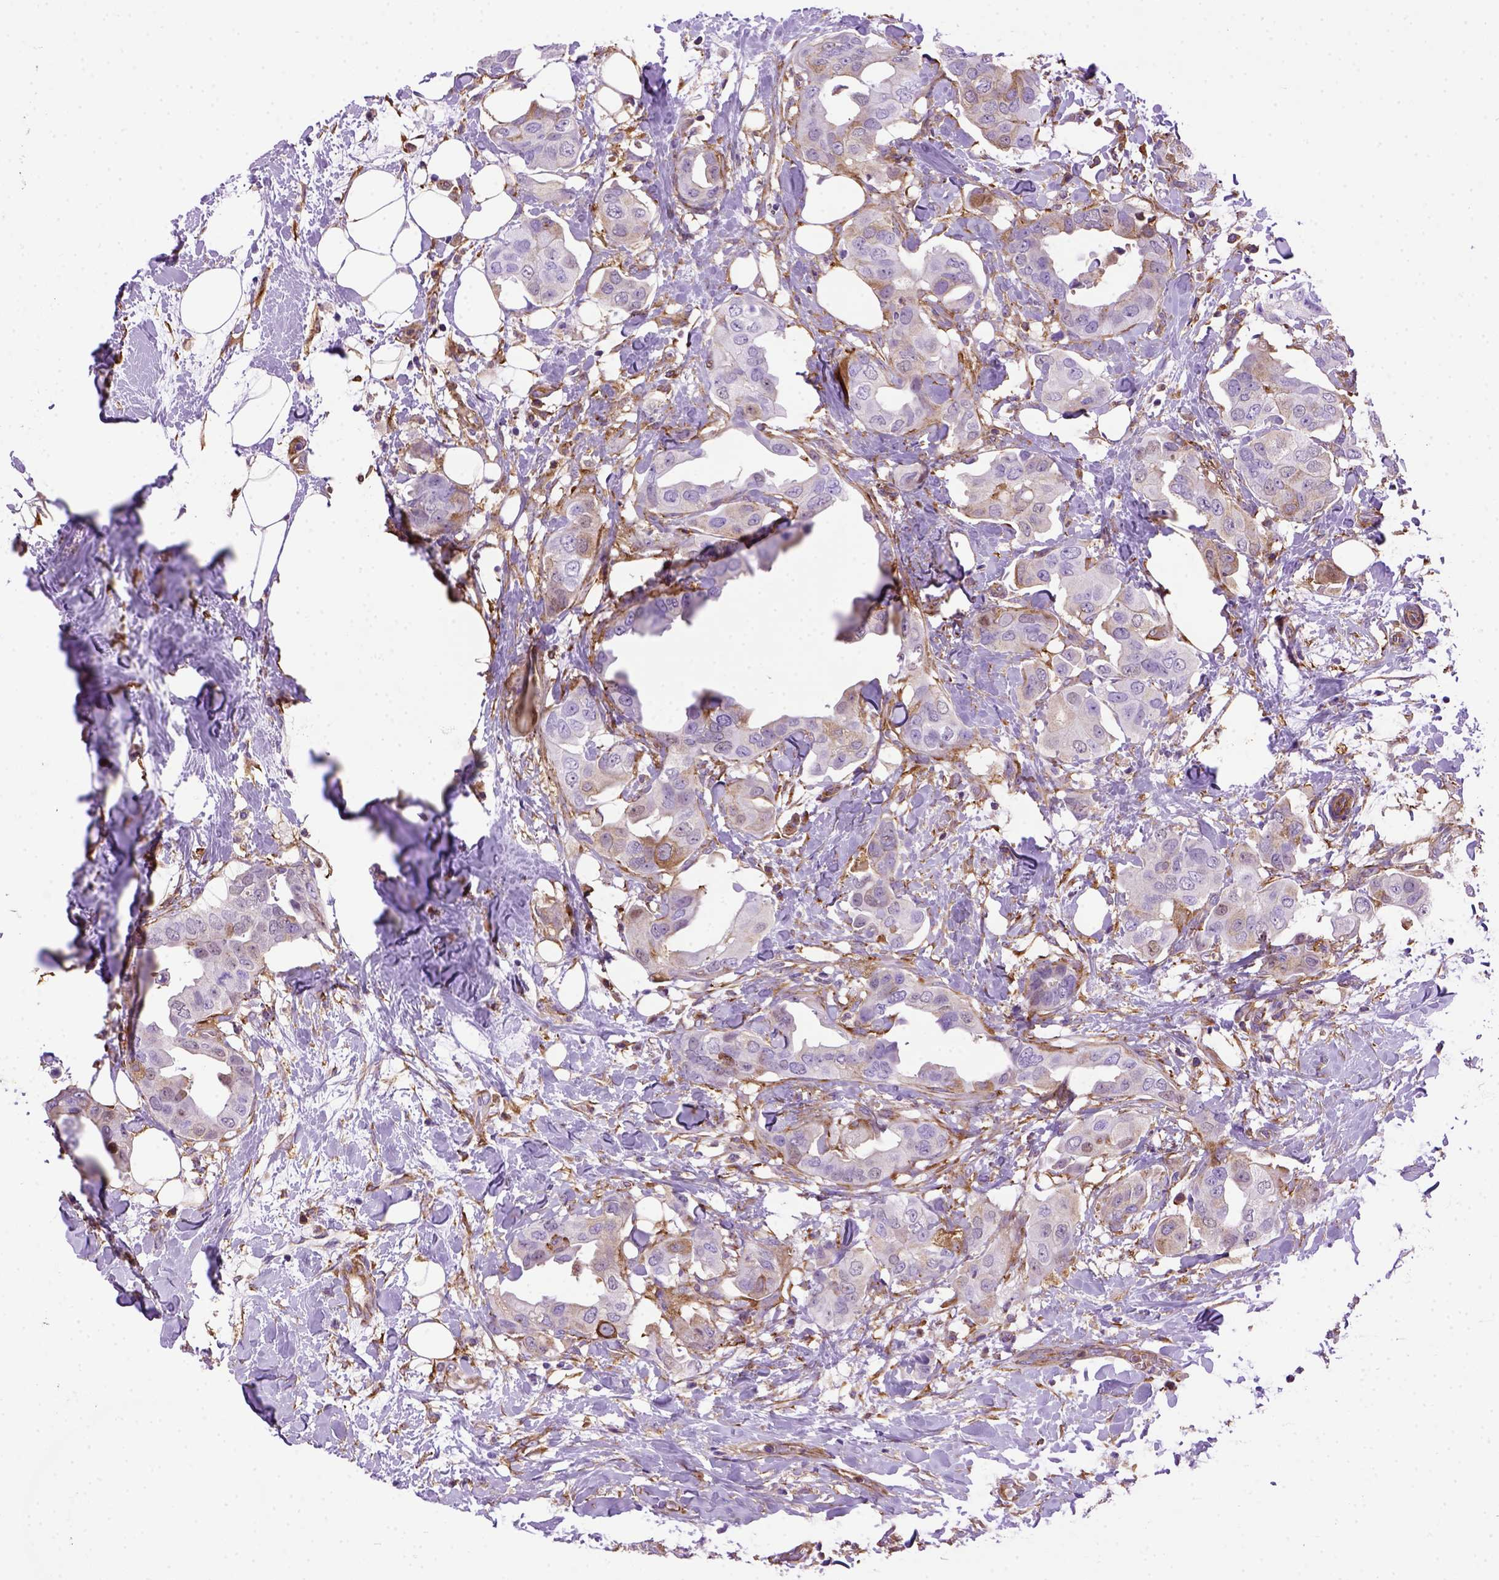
{"staining": {"intensity": "weak", "quantity": "<25%", "location": "cytoplasmic/membranous"}, "tissue": "breast cancer", "cell_type": "Tumor cells", "image_type": "cancer", "snomed": [{"axis": "morphology", "description": "Normal tissue, NOS"}, {"axis": "morphology", "description": "Duct carcinoma"}, {"axis": "topography", "description": "Breast"}], "caption": "IHC micrograph of neoplastic tissue: human breast cancer stained with DAB shows no significant protein staining in tumor cells. The staining was performed using DAB (3,3'-diaminobenzidine) to visualize the protein expression in brown, while the nuclei were stained in blue with hematoxylin (Magnification: 20x).", "gene": "MVP", "patient": {"sex": "female", "age": 40}}